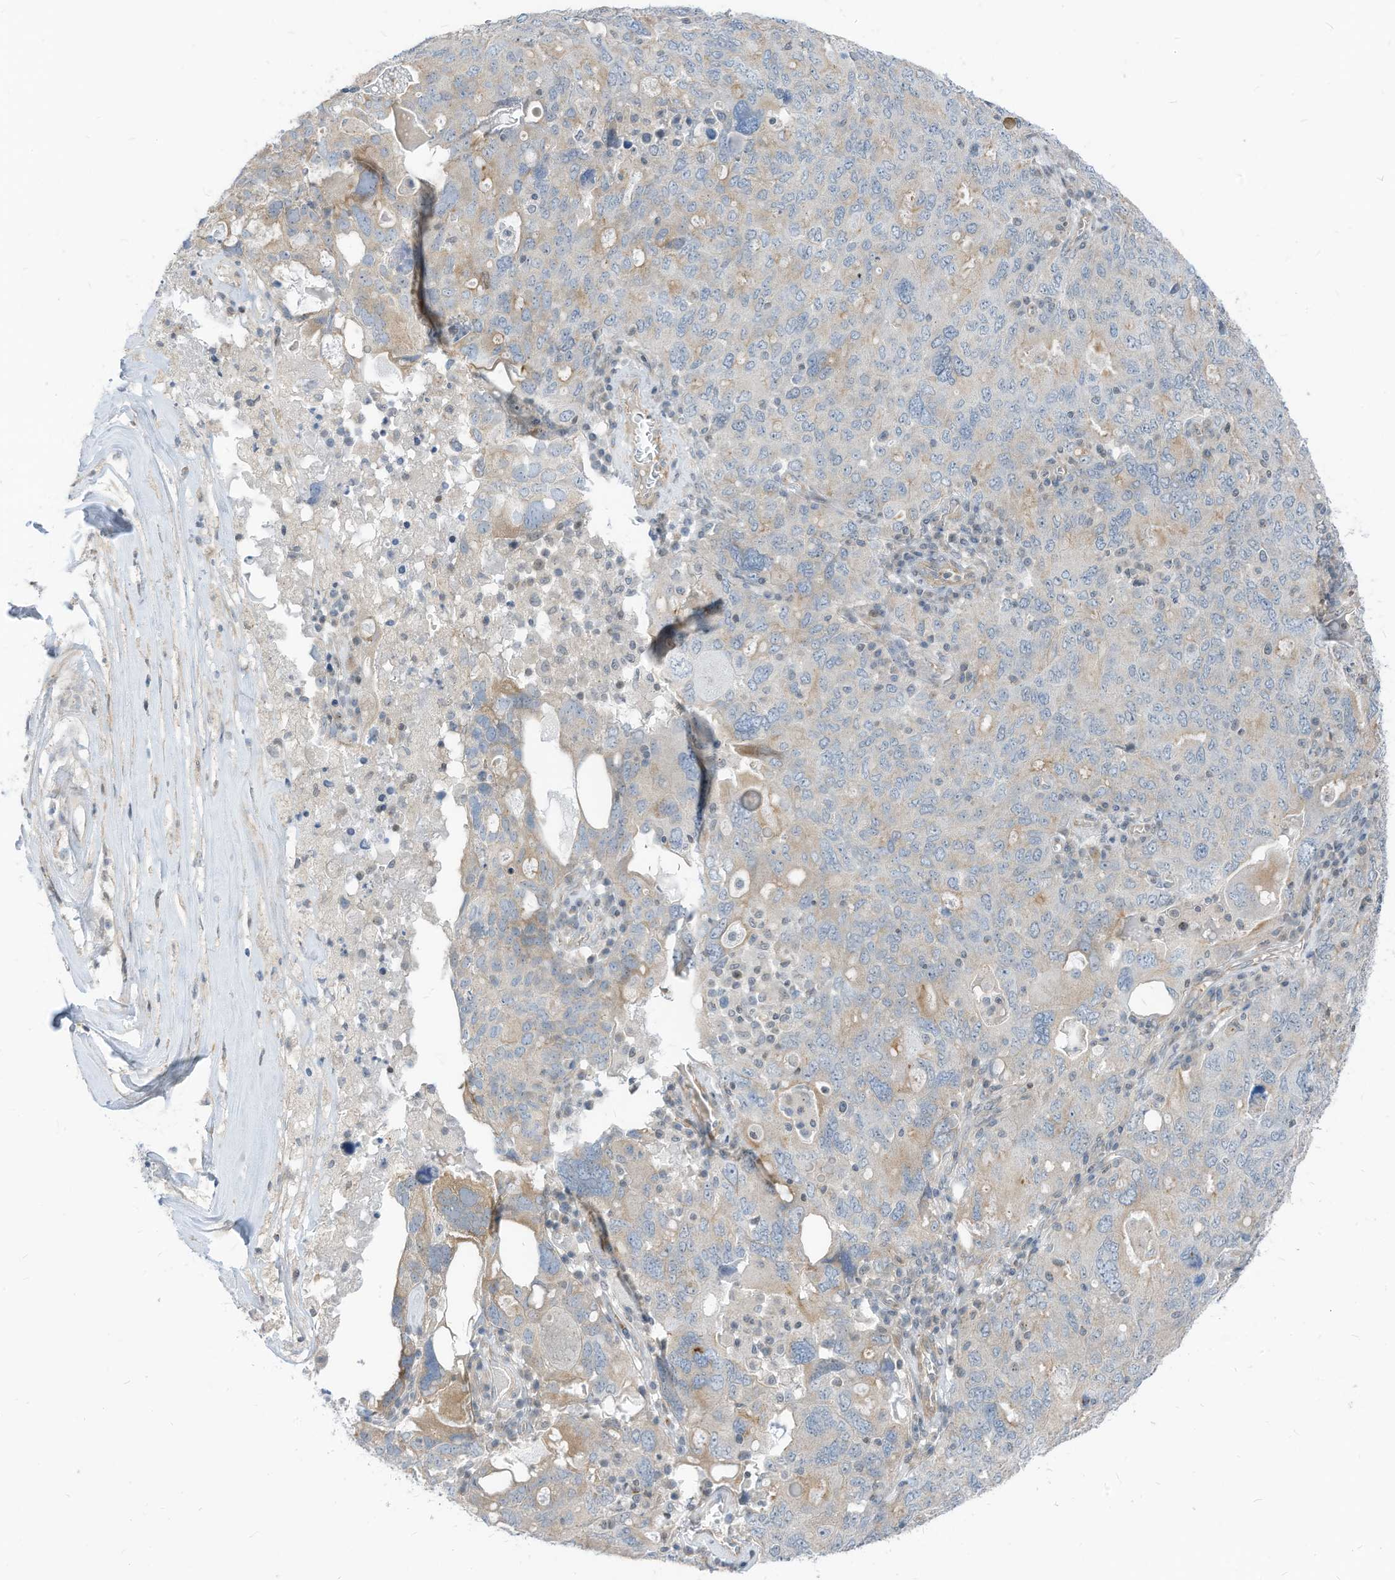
{"staining": {"intensity": "negative", "quantity": "none", "location": "none"}, "tissue": "ovarian cancer", "cell_type": "Tumor cells", "image_type": "cancer", "snomed": [{"axis": "morphology", "description": "Carcinoma, endometroid"}, {"axis": "topography", "description": "Ovary"}], "caption": "Human ovarian endometroid carcinoma stained for a protein using immunohistochemistry reveals no positivity in tumor cells.", "gene": "GPATCH3", "patient": {"sex": "female", "age": 62}}